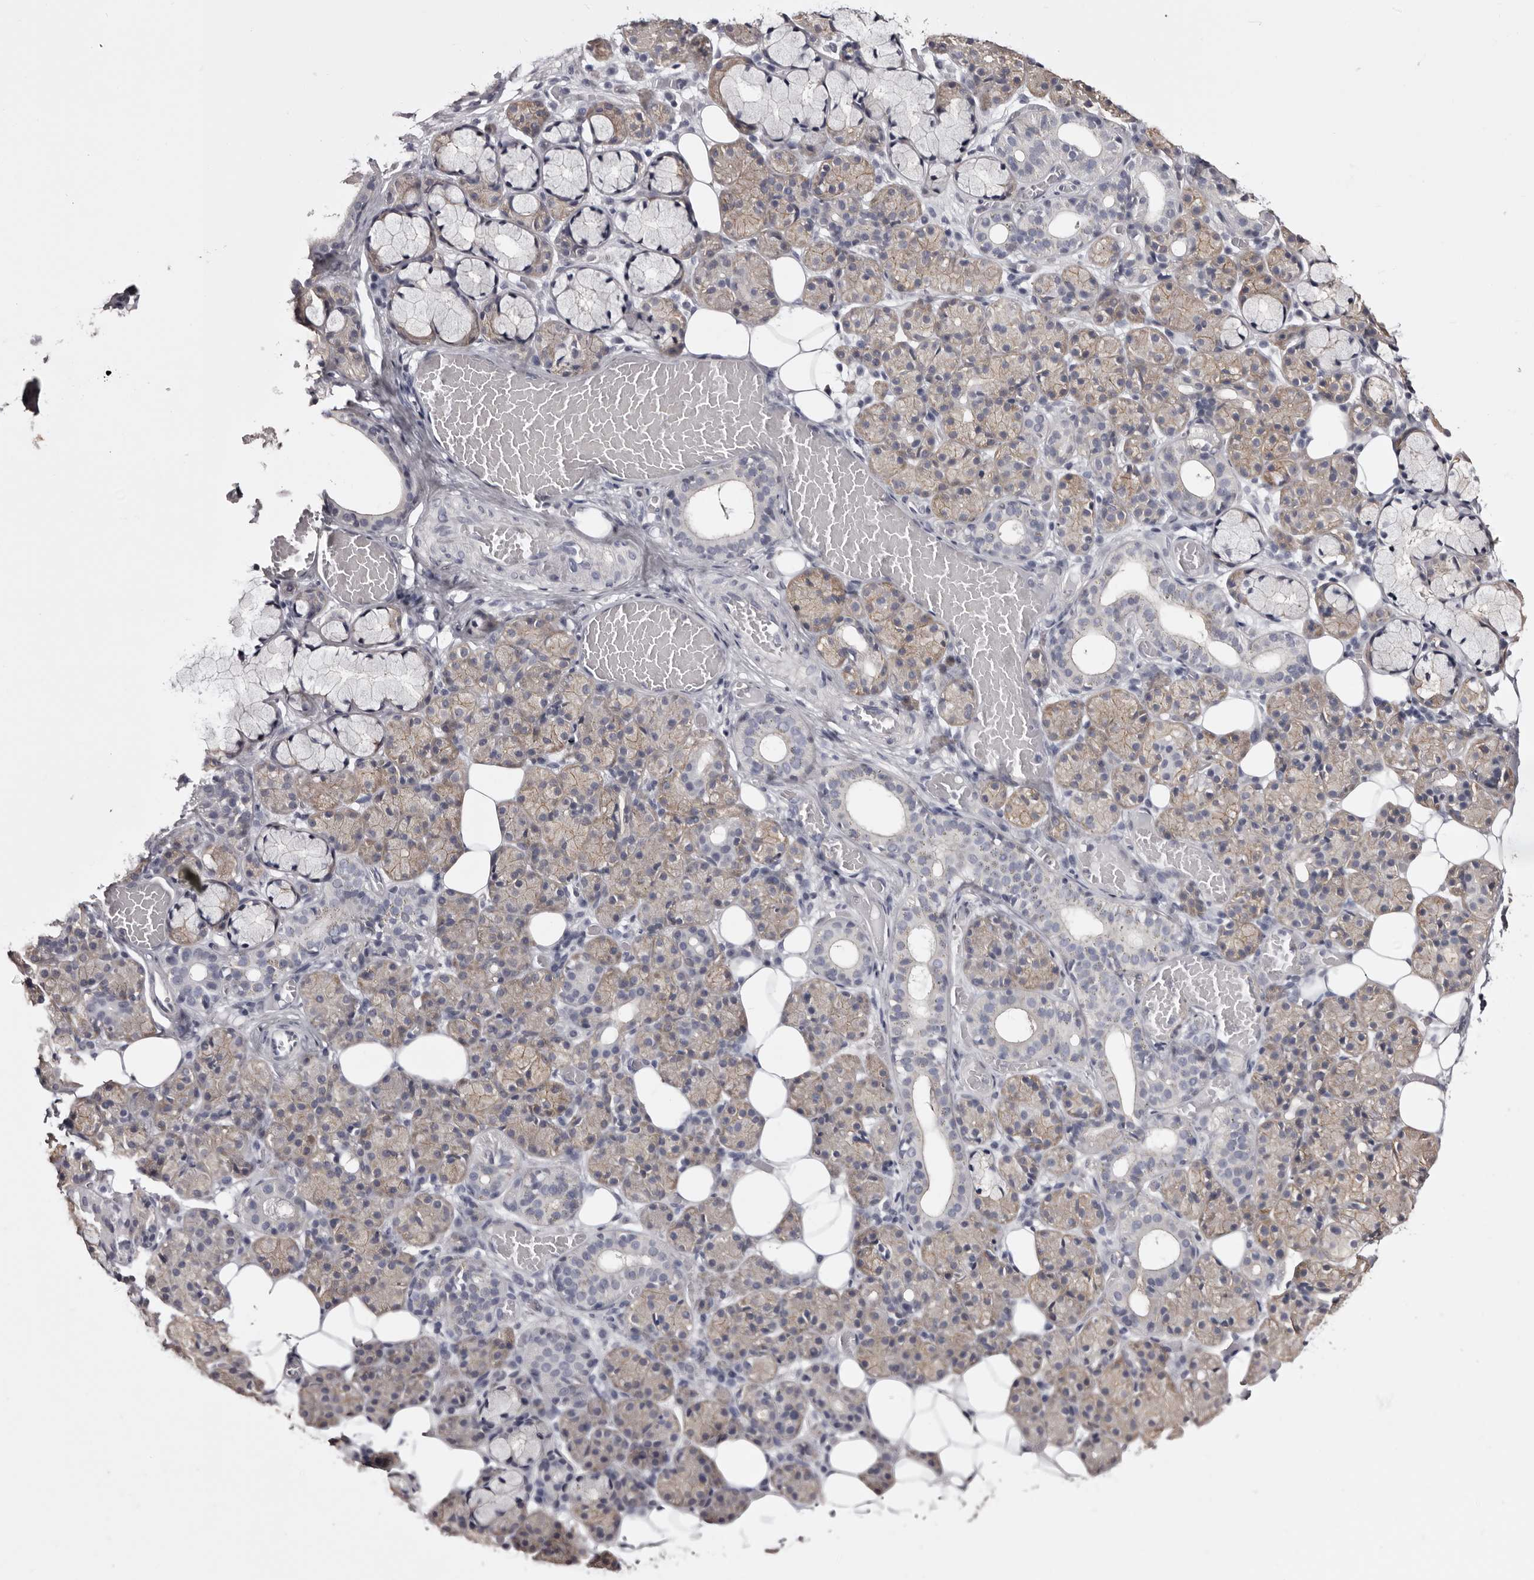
{"staining": {"intensity": "weak", "quantity": "25%-75%", "location": "cytoplasmic/membranous"}, "tissue": "salivary gland", "cell_type": "Glandular cells", "image_type": "normal", "snomed": [{"axis": "morphology", "description": "Normal tissue, NOS"}, {"axis": "topography", "description": "Salivary gland"}], "caption": "Brown immunohistochemical staining in unremarkable salivary gland exhibits weak cytoplasmic/membranous expression in approximately 25%-75% of glandular cells. Ihc stains the protein of interest in brown and the nuclei are stained blue.", "gene": "LAD1", "patient": {"sex": "male", "age": 63}}